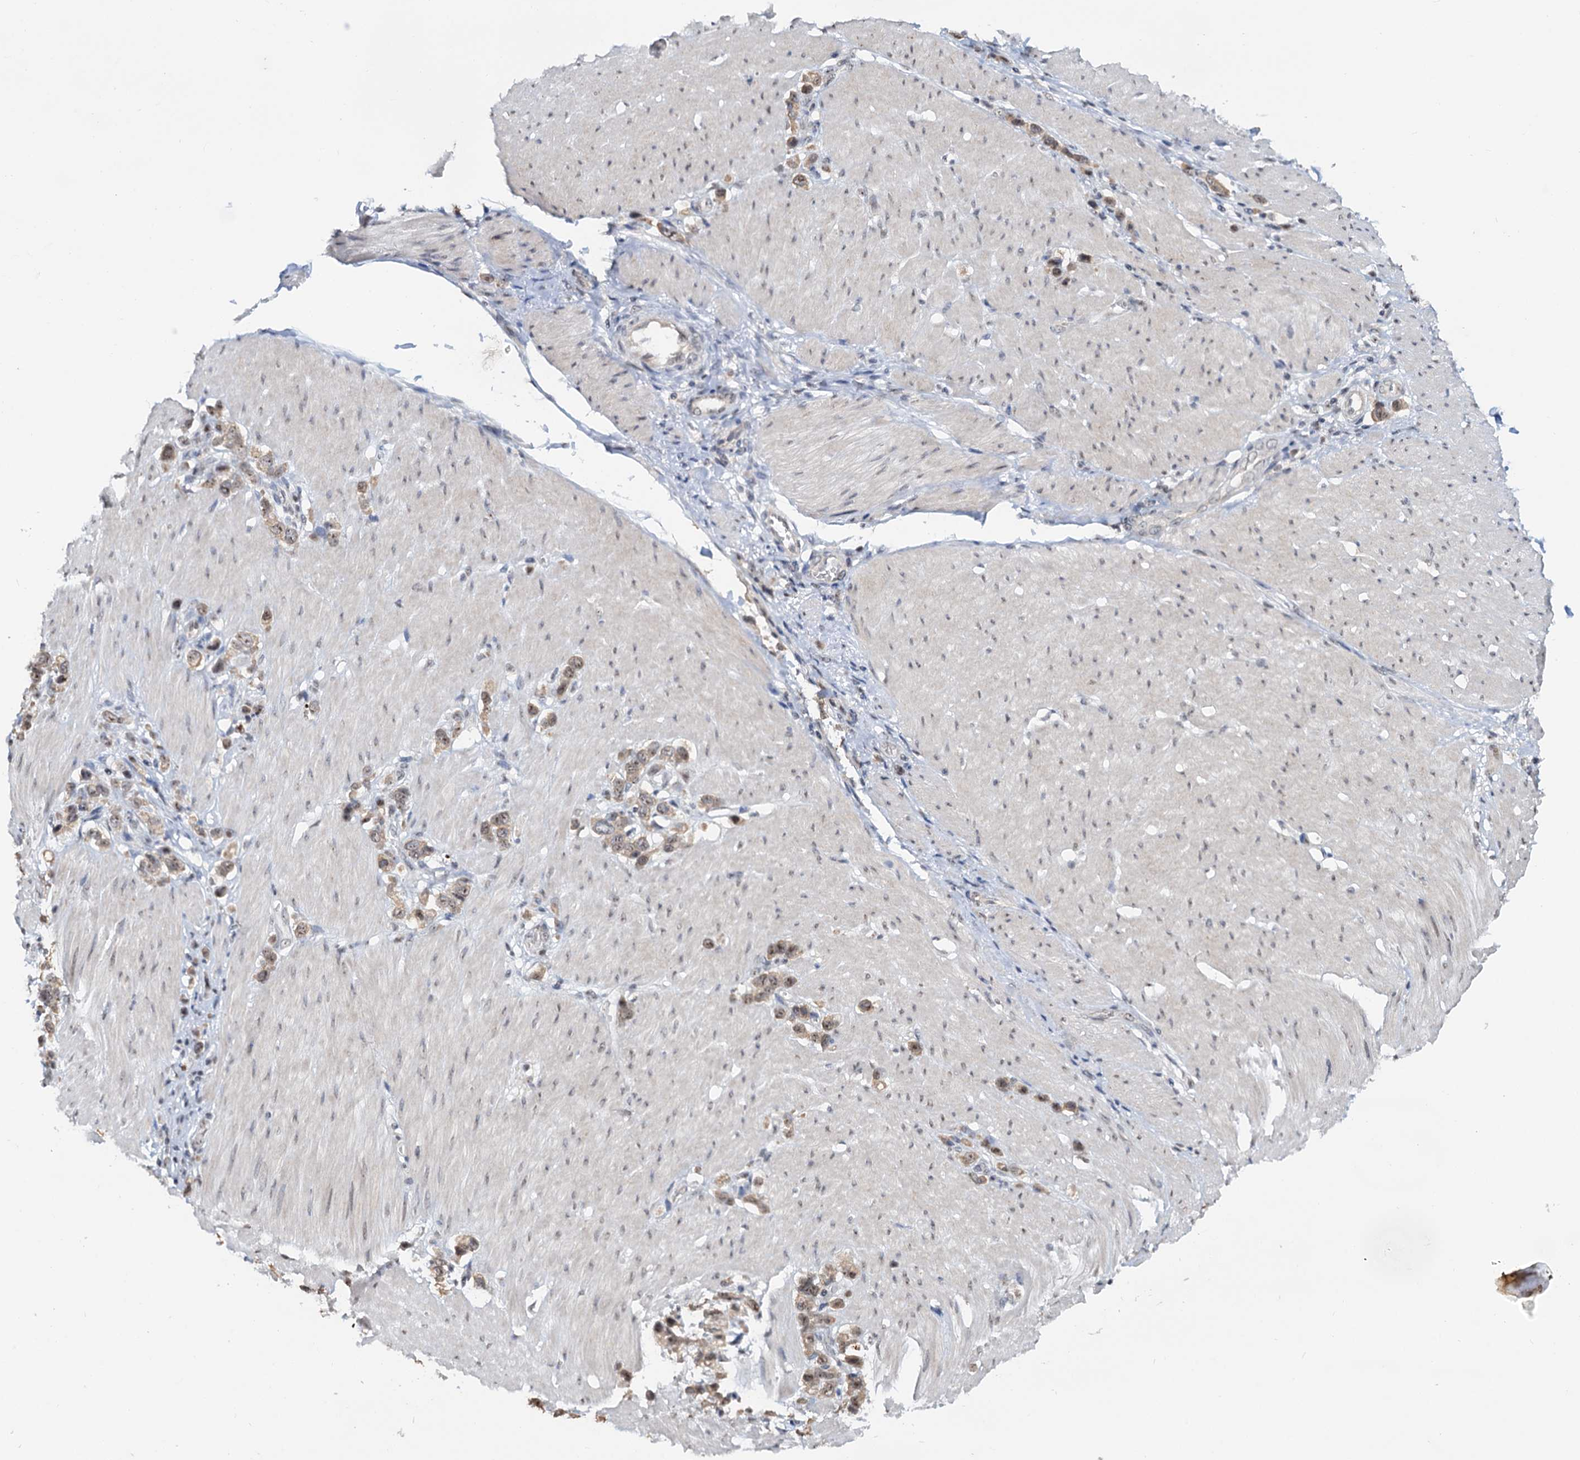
{"staining": {"intensity": "weak", "quantity": ">75%", "location": "cytoplasmic/membranous,nuclear"}, "tissue": "stomach cancer", "cell_type": "Tumor cells", "image_type": "cancer", "snomed": [{"axis": "morphology", "description": "Normal tissue, NOS"}, {"axis": "morphology", "description": "Adenocarcinoma, NOS"}, {"axis": "topography", "description": "Stomach, upper"}, {"axis": "topography", "description": "Stomach"}], "caption": "Tumor cells demonstrate low levels of weak cytoplasmic/membranous and nuclear staining in about >75% of cells in stomach adenocarcinoma.", "gene": "NAT10", "patient": {"sex": "female", "age": 65}}